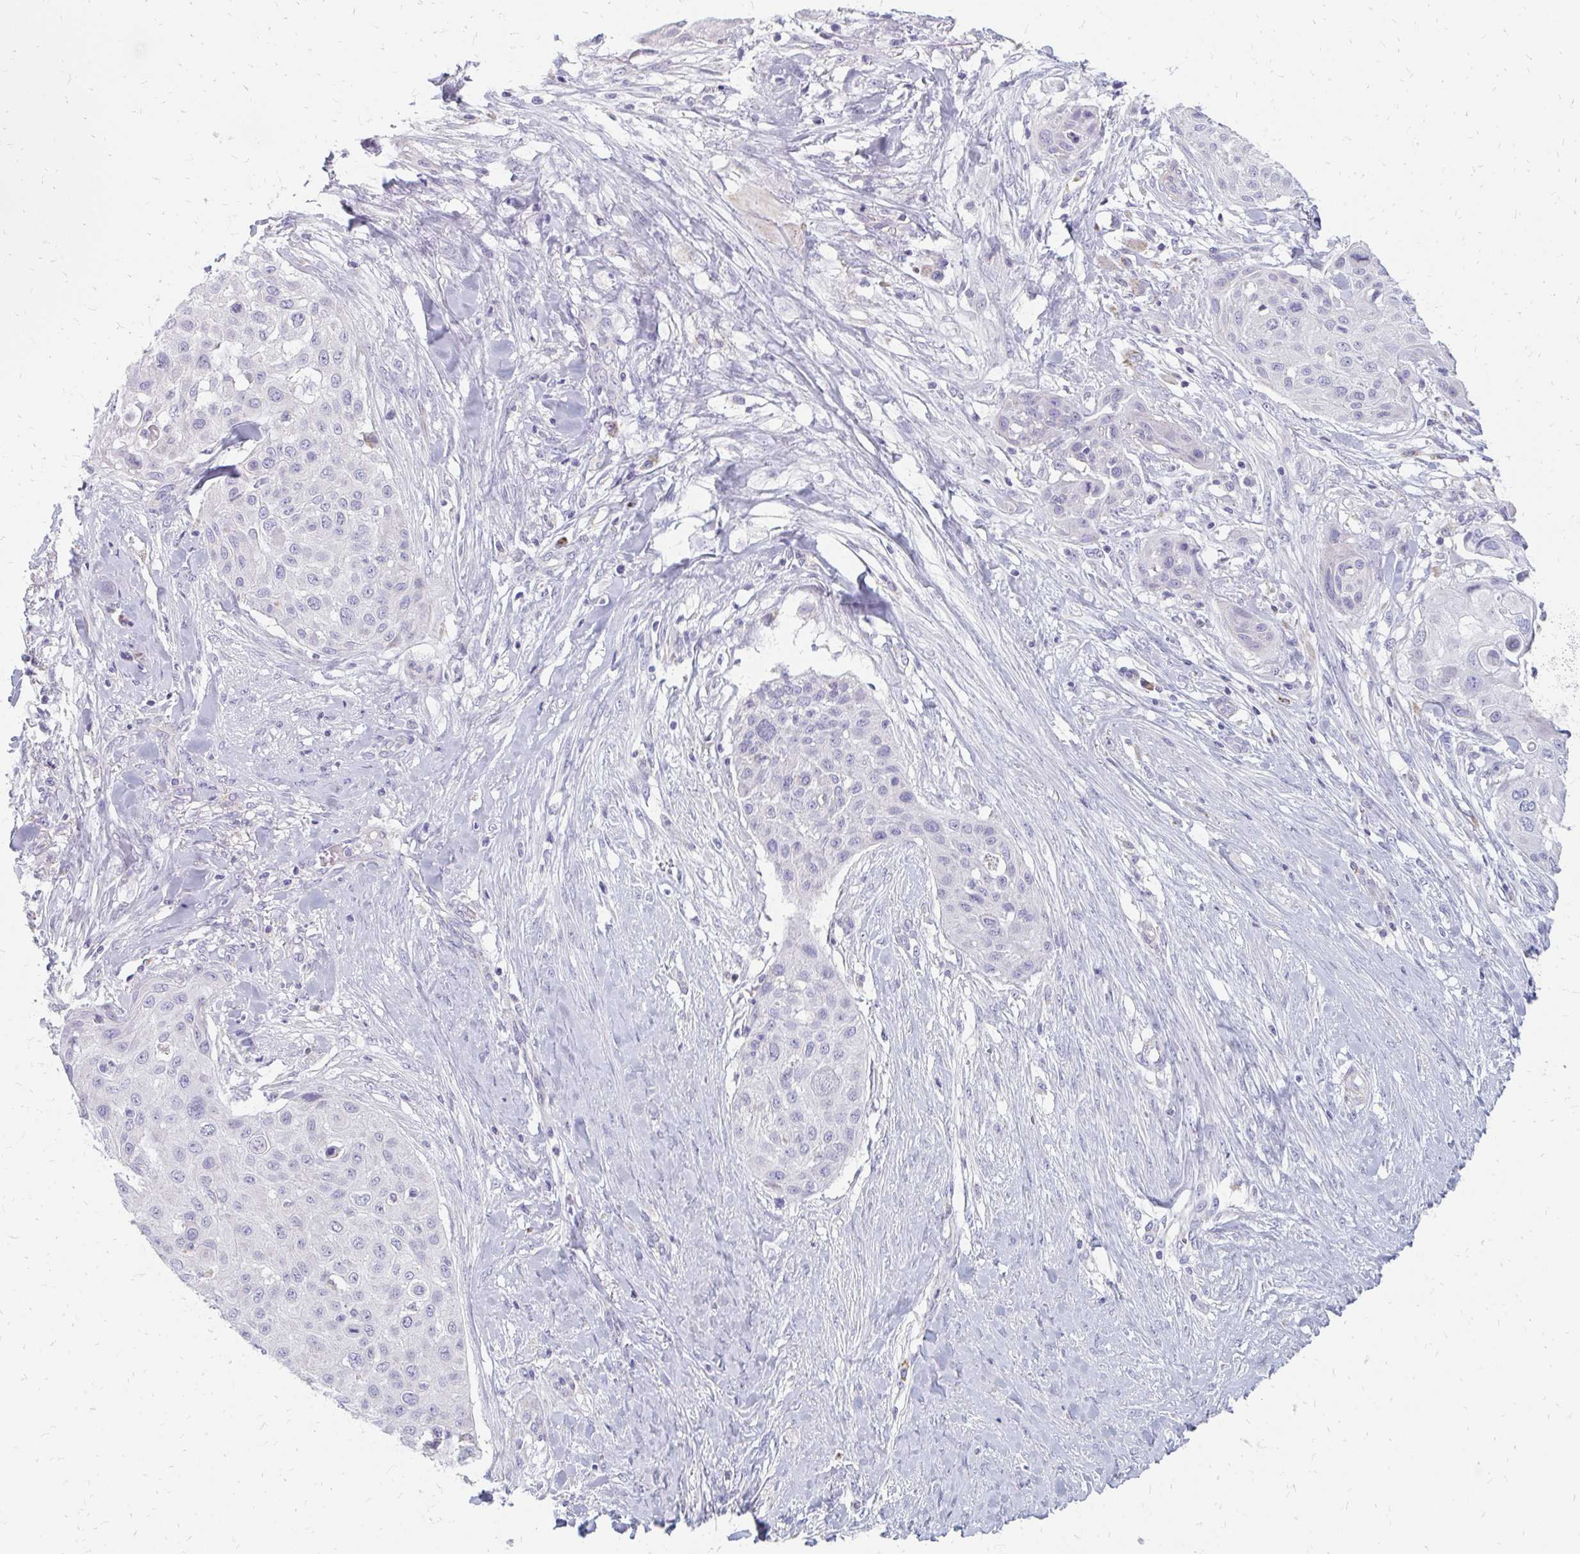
{"staining": {"intensity": "negative", "quantity": "none", "location": "none"}, "tissue": "skin cancer", "cell_type": "Tumor cells", "image_type": "cancer", "snomed": [{"axis": "morphology", "description": "Squamous cell carcinoma, NOS"}, {"axis": "topography", "description": "Skin"}], "caption": "IHC of squamous cell carcinoma (skin) exhibits no expression in tumor cells.", "gene": "OR10V1", "patient": {"sex": "female", "age": 87}}